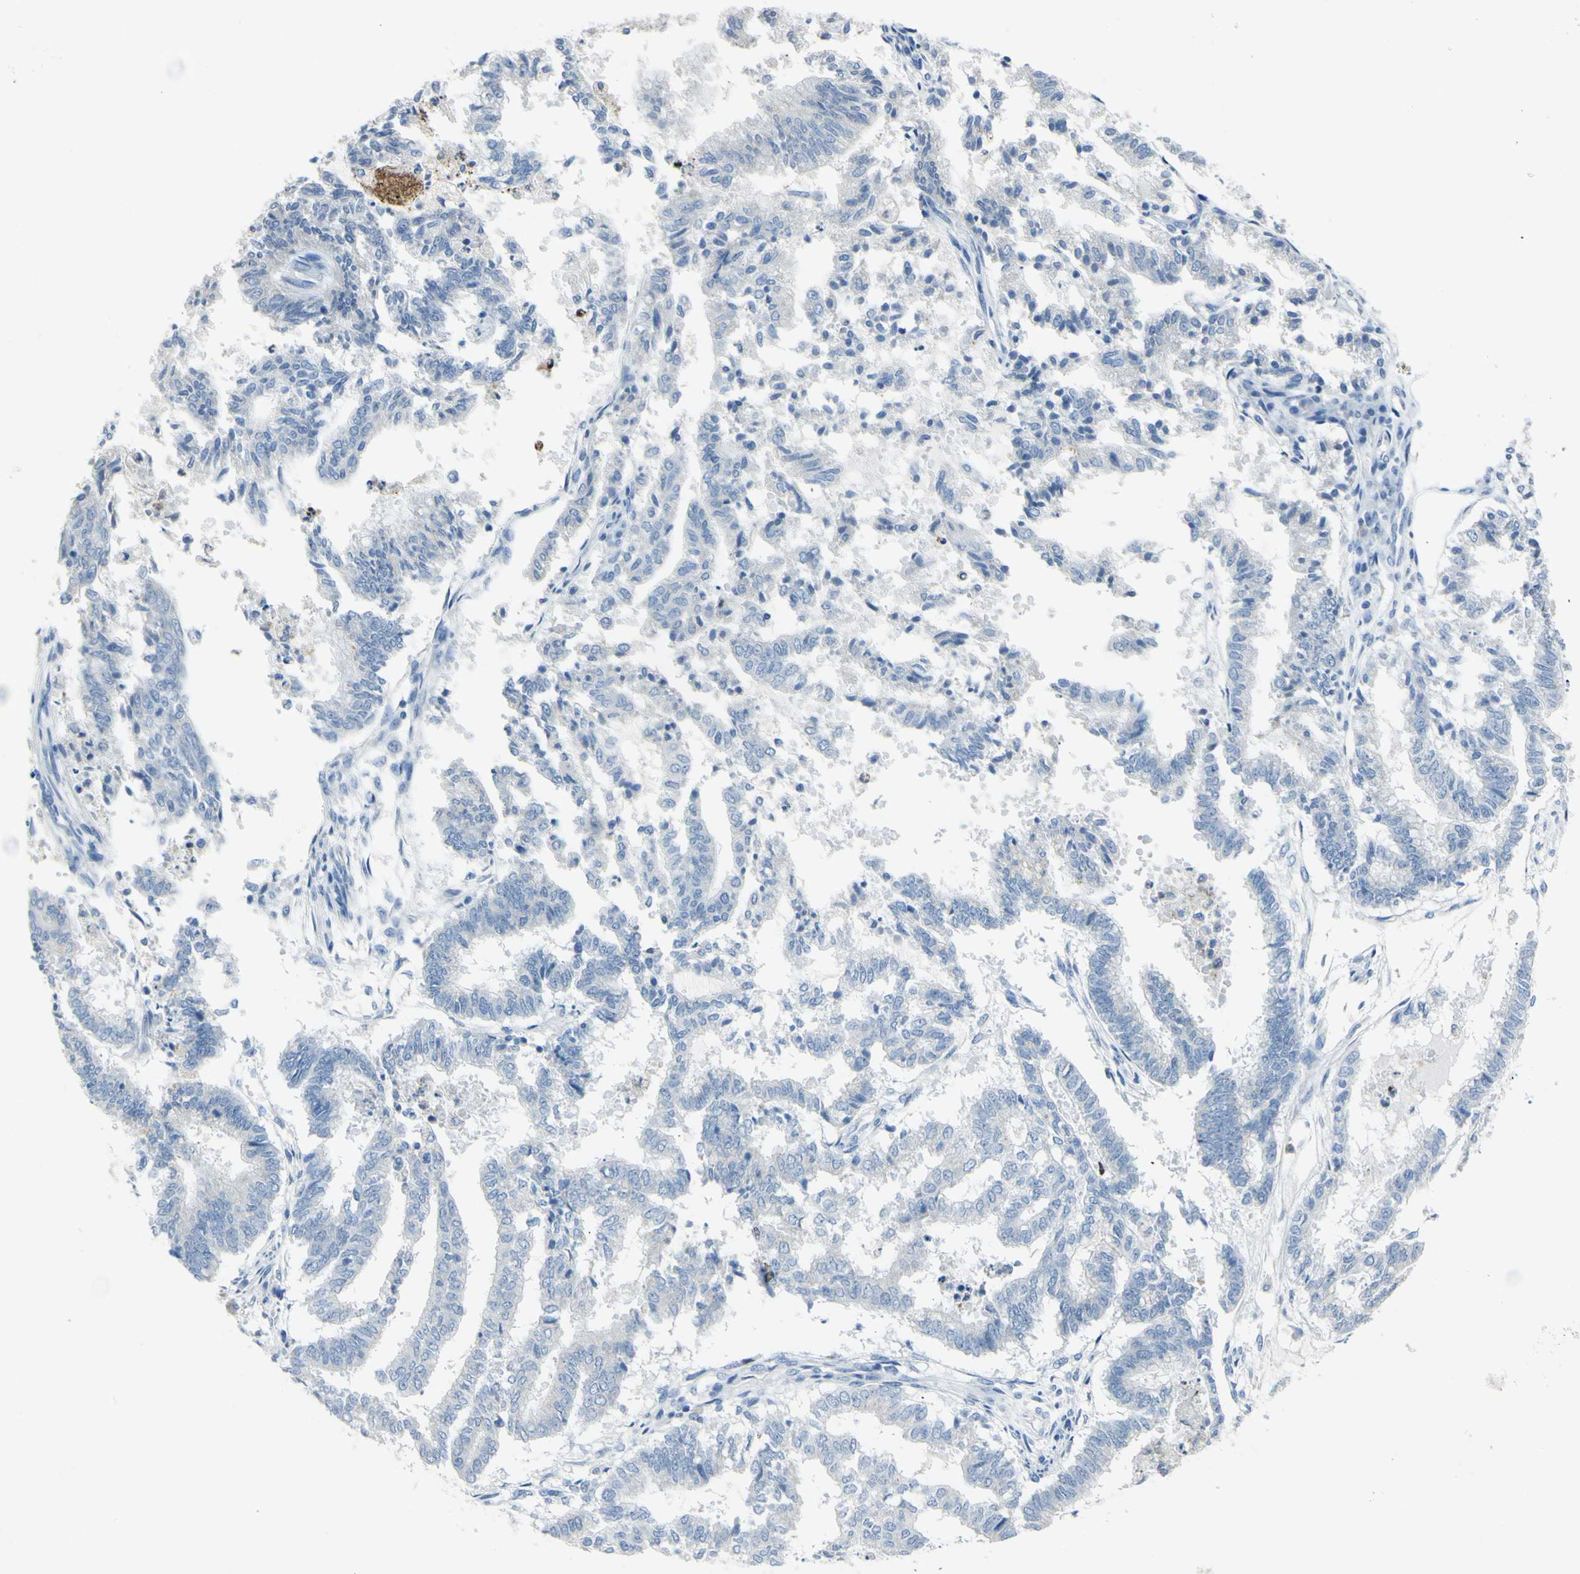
{"staining": {"intensity": "negative", "quantity": "none", "location": "none"}, "tissue": "endometrial cancer", "cell_type": "Tumor cells", "image_type": "cancer", "snomed": [{"axis": "morphology", "description": "Necrosis, NOS"}, {"axis": "morphology", "description": "Adenocarcinoma, NOS"}, {"axis": "topography", "description": "Endometrium"}], "caption": "There is no significant positivity in tumor cells of adenocarcinoma (endometrial). (DAB (3,3'-diaminobenzidine) immunohistochemistry (IHC) with hematoxylin counter stain).", "gene": "ZNF557", "patient": {"sex": "female", "age": 79}}